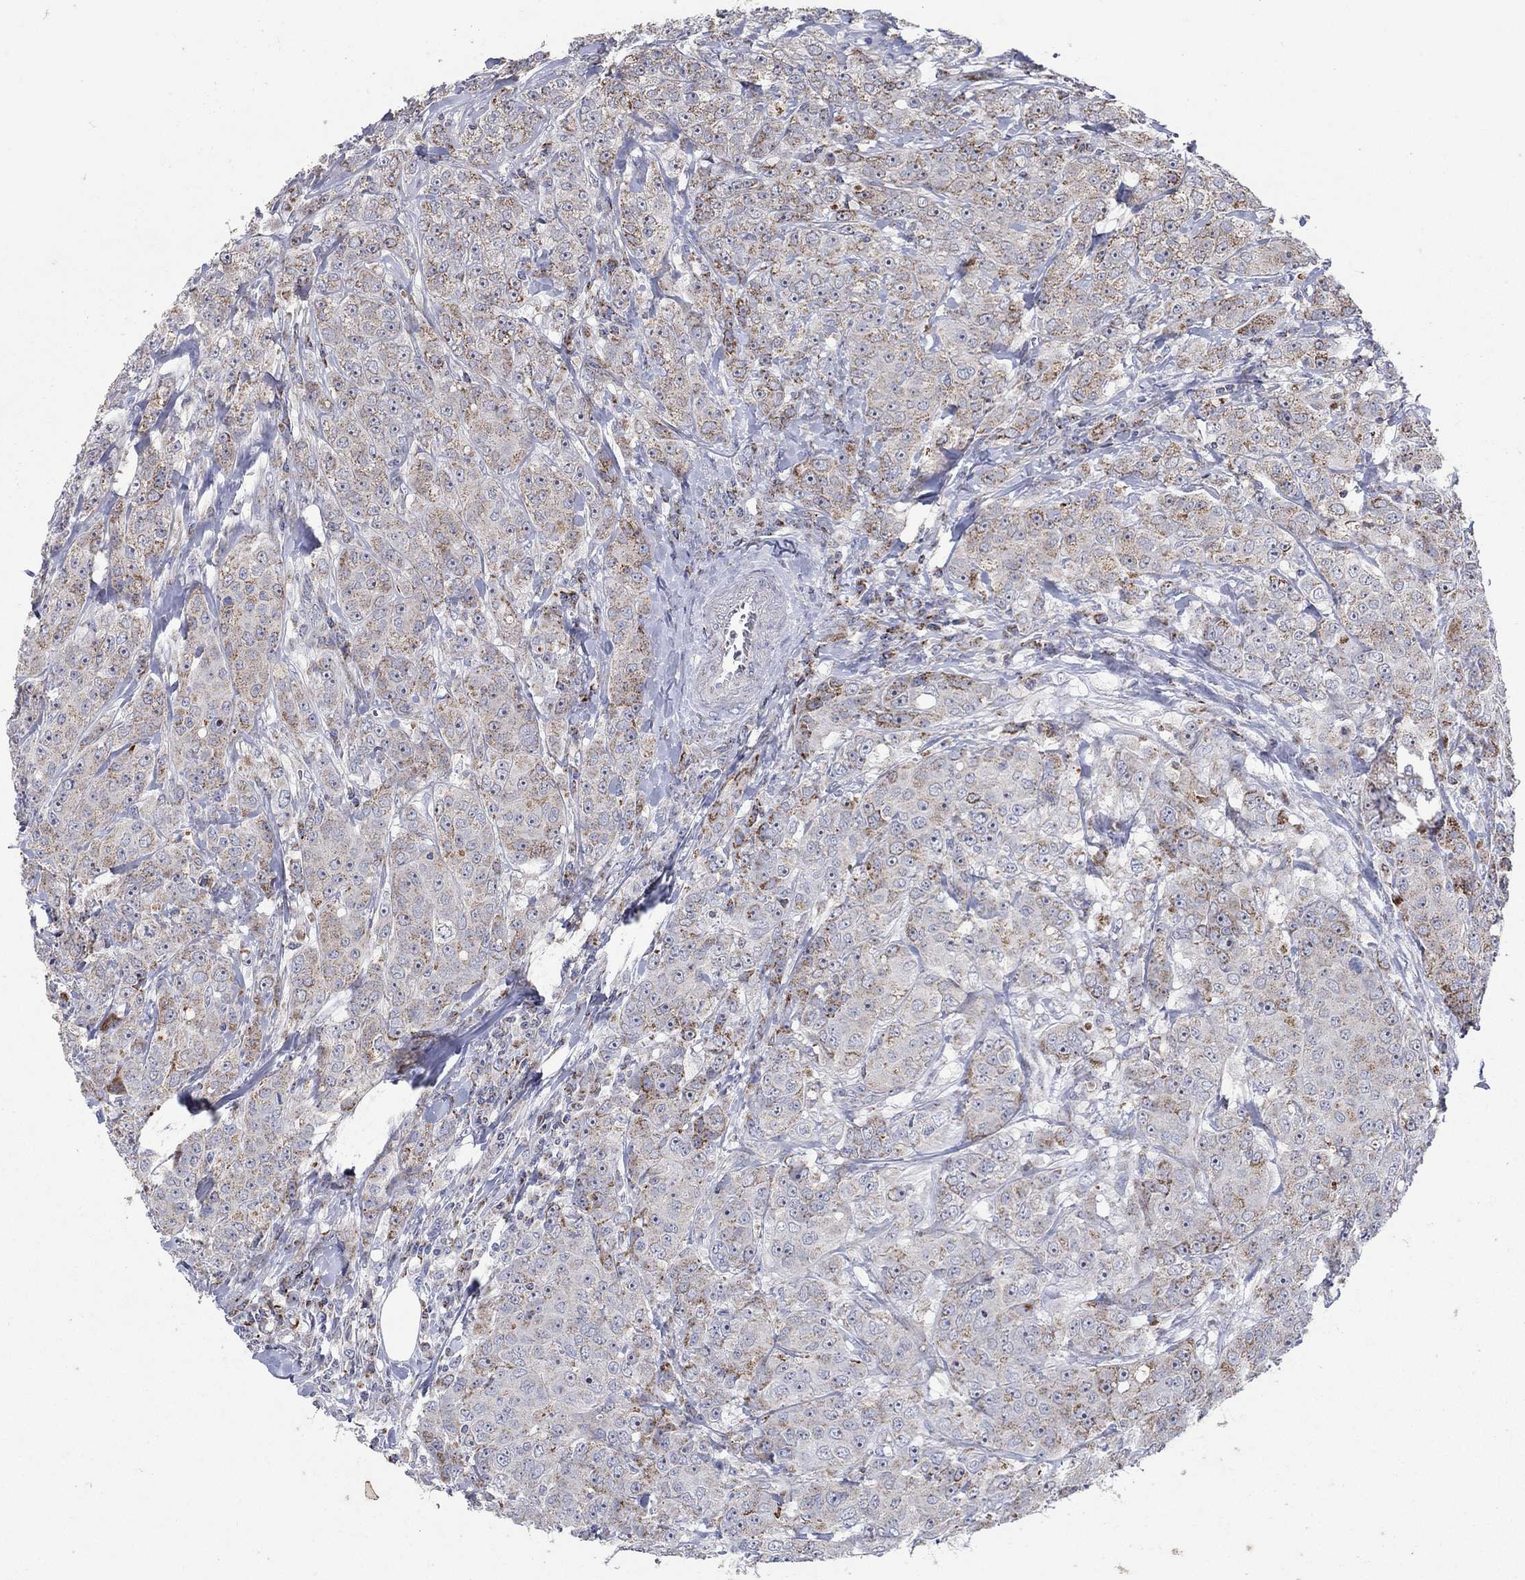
{"staining": {"intensity": "strong", "quantity": "25%-75%", "location": "cytoplasmic/membranous"}, "tissue": "breast cancer", "cell_type": "Tumor cells", "image_type": "cancer", "snomed": [{"axis": "morphology", "description": "Duct carcinoma"}, {"axis": "topography", "description": "Breast"}], "caption": "There is high levels of strong cytoplasmic/membranous positivity in tumor cells of breast cancer, as demonstrated by immunohistochemical staining (brown color).", "gene": "HMX2", "patient": {"sex": "female", "age": 43}}